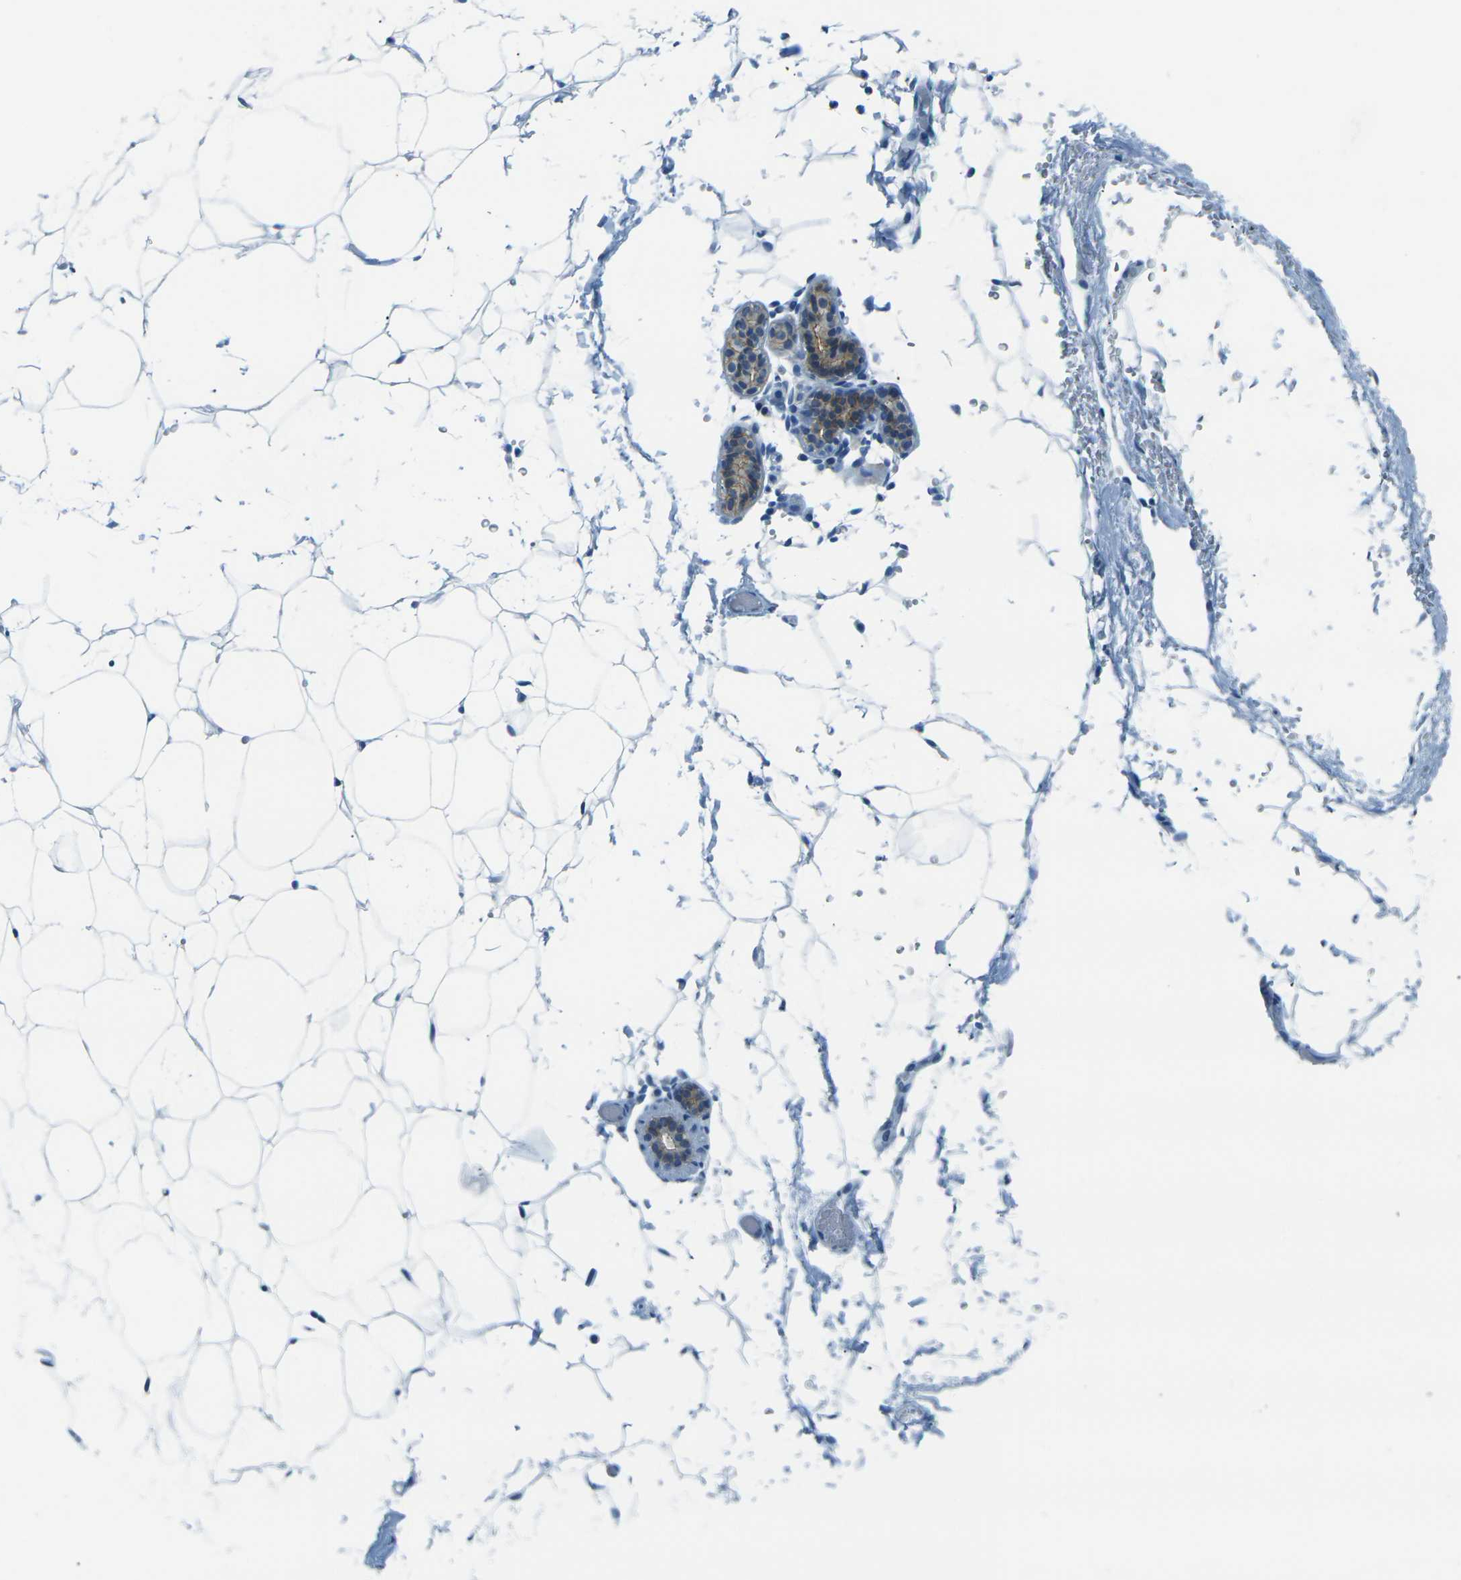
{"staining": {"intensity": "negative", "quantity": "none", "location": "none"}, "tissue": "adipose tissue", "cell_type": "Adipocytes", "image_type": "normal", "snomed": [{"axis": "morphology", "description": "Normal tissue, NOS"}, {"axis": "topography", "description": "Breast"}, {"axis": "topography", "description": "Soft tissue"}], "caption": "A high-resolution photomicrograph shows immunohistochemistry (IHC) staining of benign adipose tissue, which exhibits no significant staining in adipocytes. (Brightfield microscopy of DAB IHC at high magnification).", "gene": "OCLN", "patient": {"sex": "female", "age": 75}}